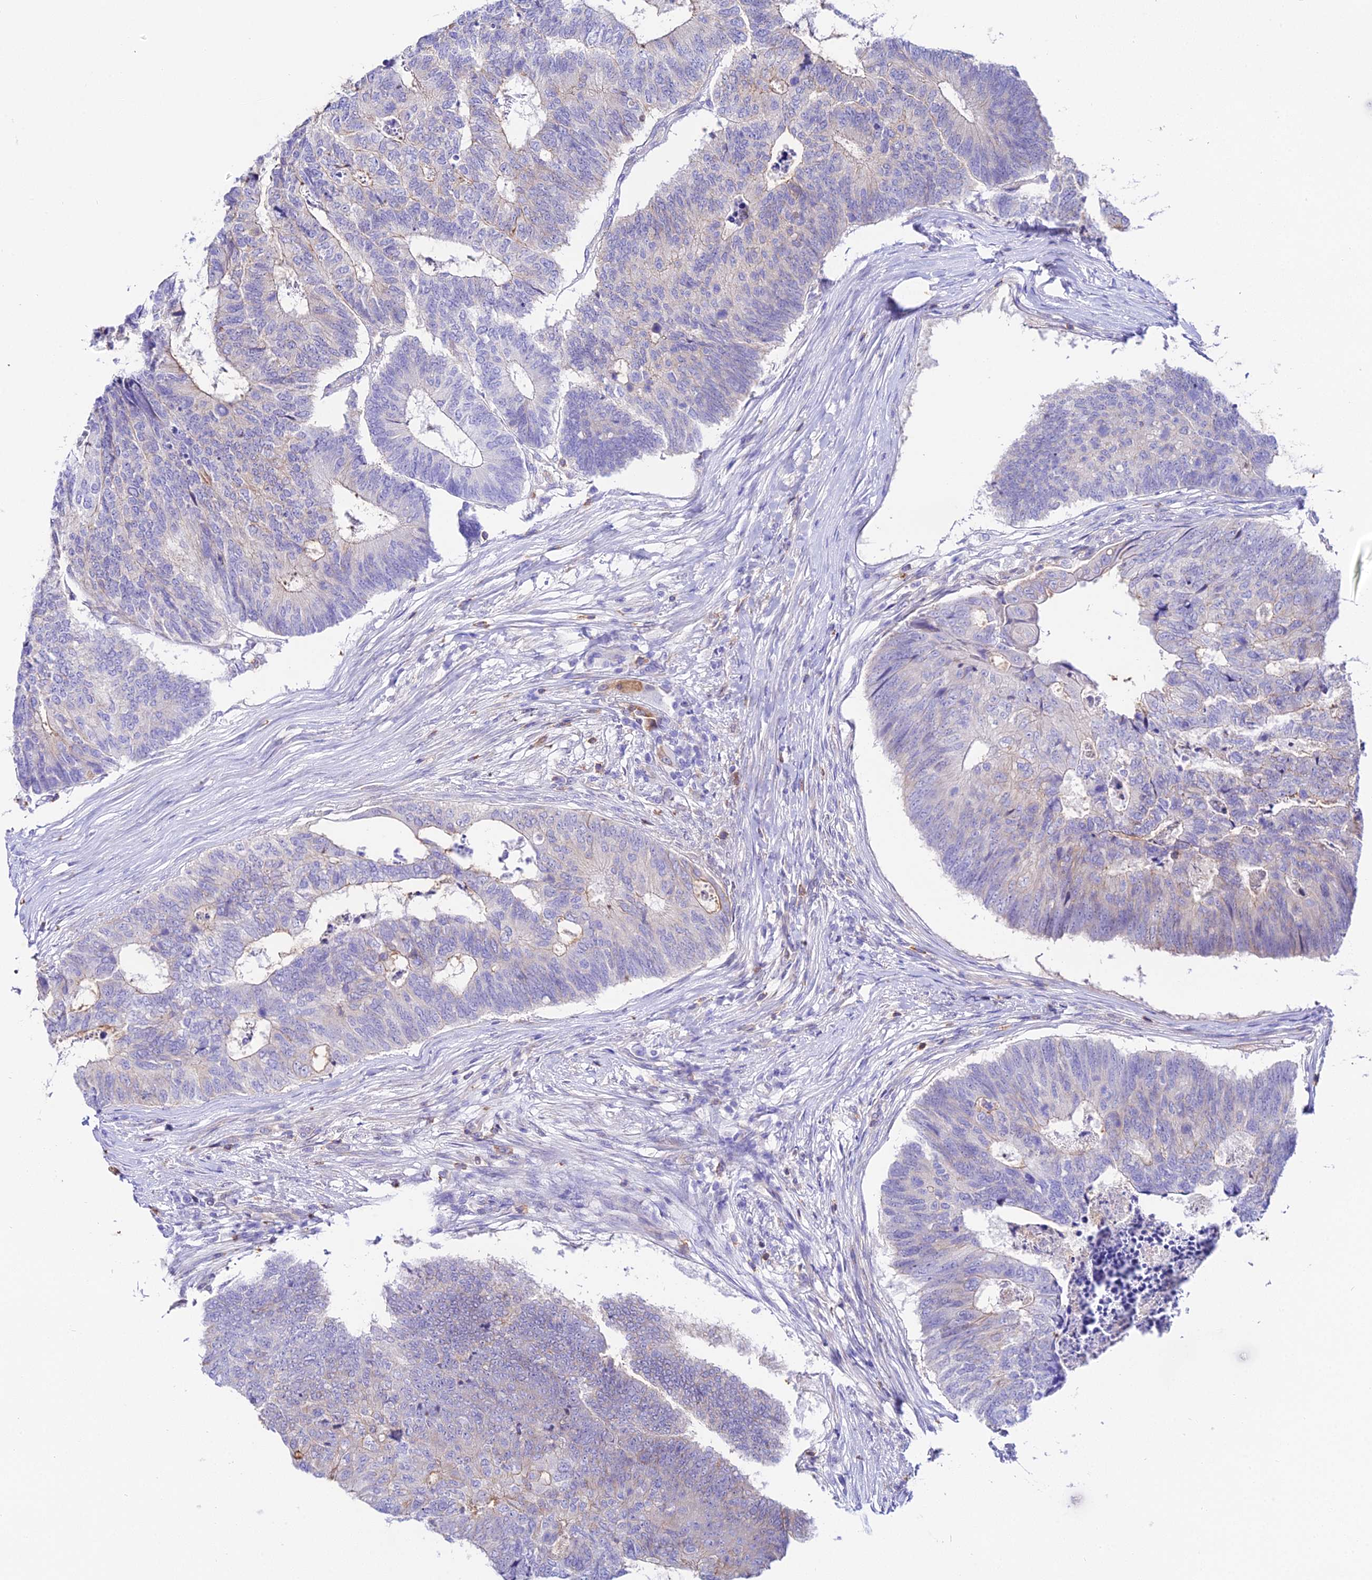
{"staining": {"intensity": "weak", "quantity": "<25%", "location": "cytoplasmic/membranous"}, "tissue": "colorectal cancer", "cell_type": "Tumor cells", "image_type": "cancer", "snomed": [{"axis": "morphology", "description": "Adenocarcinoma, NOS"}, {"axis": "topography", "description": "Colon"}], "caption": "DAB (3,3'-diaminobenzidine) immunohistochemical staining of colorectal cancer (adenocarcinoma) reveals no significant expression in tumor cells.", "gene": "S100A16", "patient": {"sex": "female", "age": 67}}